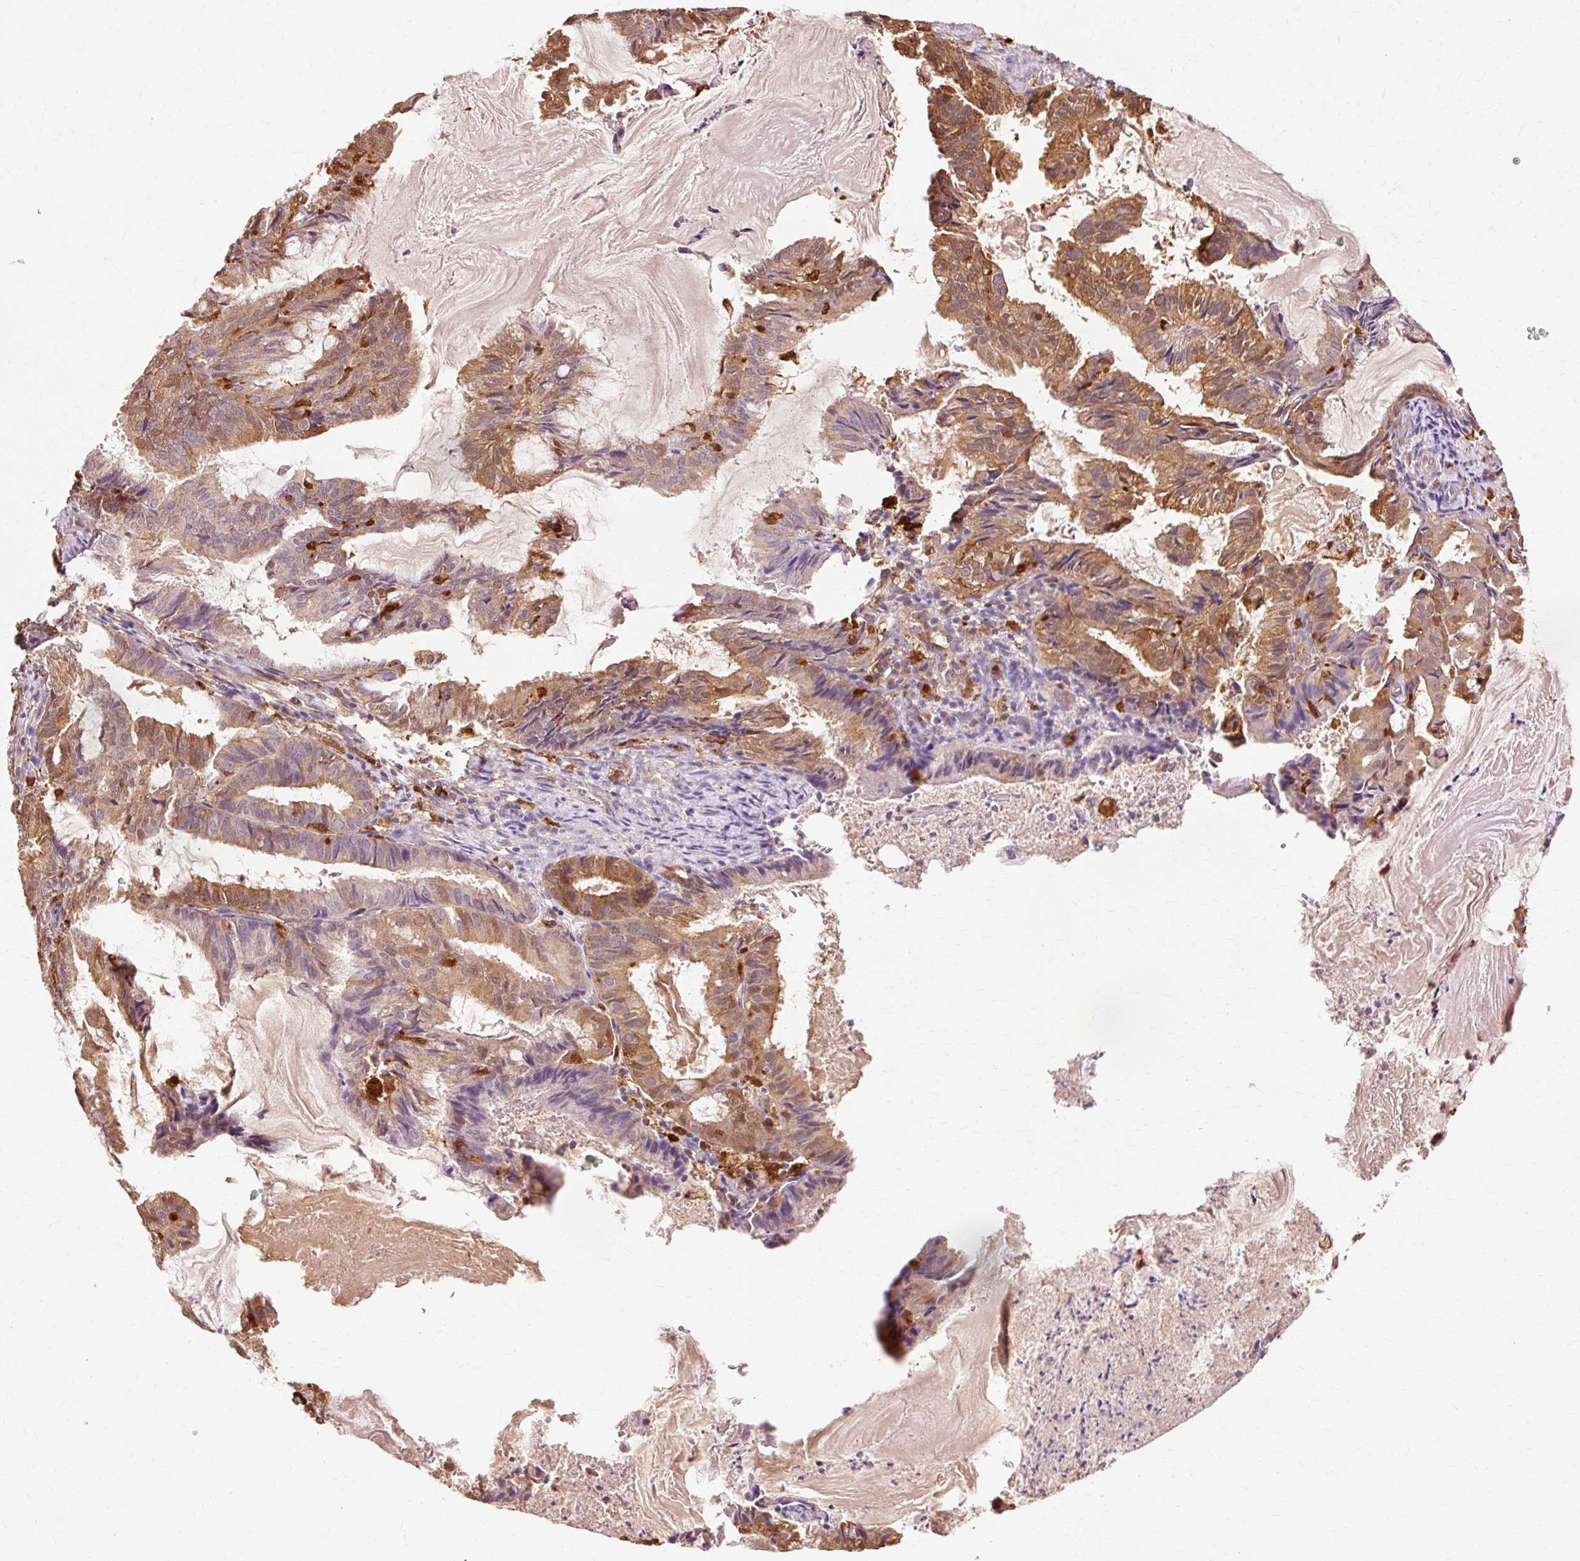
{"staining": {"intensity": "moderate", "quantity": ">75%", "location": "cytoplasmic/membranous"}, "tissue": "endometrial cancer", "cell_type": "Tumor cells", "image_type": "cancer", "snomed": [{"axis": "morphology", "description": "Adenocarcinoma, NOS"}, {"axis": "topography", "description": "Endometrium"}], "caption": "A micrograph showing moderate cytoplasmic/membranous positivity in about >75% of tumor cells in adenocarcinoma (endometrial), as visualized by brown immunohistochemical staining.", "gene": "GPX1", "patient": {"sex": "female", "age": 86}}